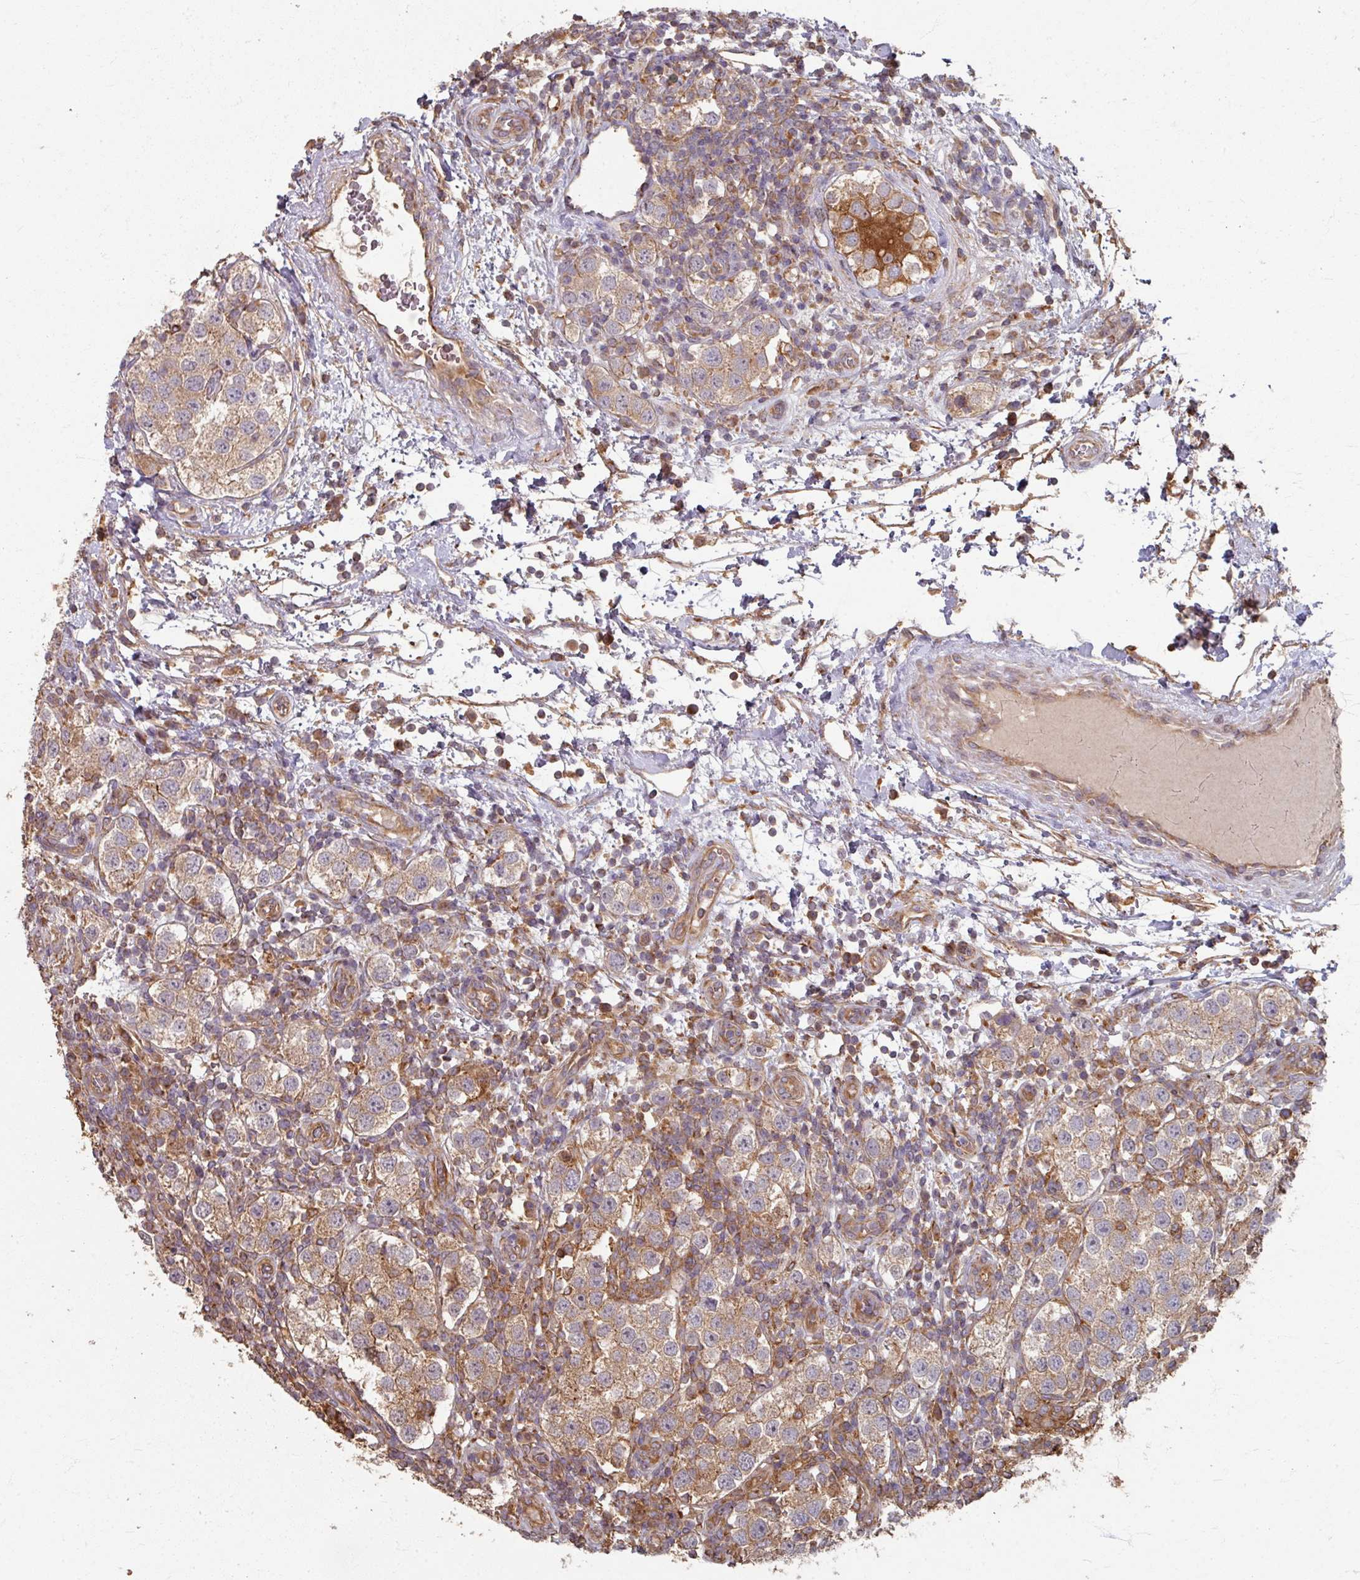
{"staining": {"intensity": "weak", "quantity": "25%-75%", "location": "cytoplasmic/membranous"}, "tissue": "testis cancer", "cell_type": "Tumor cells", "image_type": "cancer", "snomed": [{"axis": "morphology", "description": "Seminoma, NOS"}, {"axis": "topography", "description": "Testis"}], "caption": "Tumor cells show low levels of weak cytoplasmic/membranous expression in about 25%-75% of cells in human testis cancer.", "gene": "CCDC68", "patient": {"sex": "male", "age": 37}}